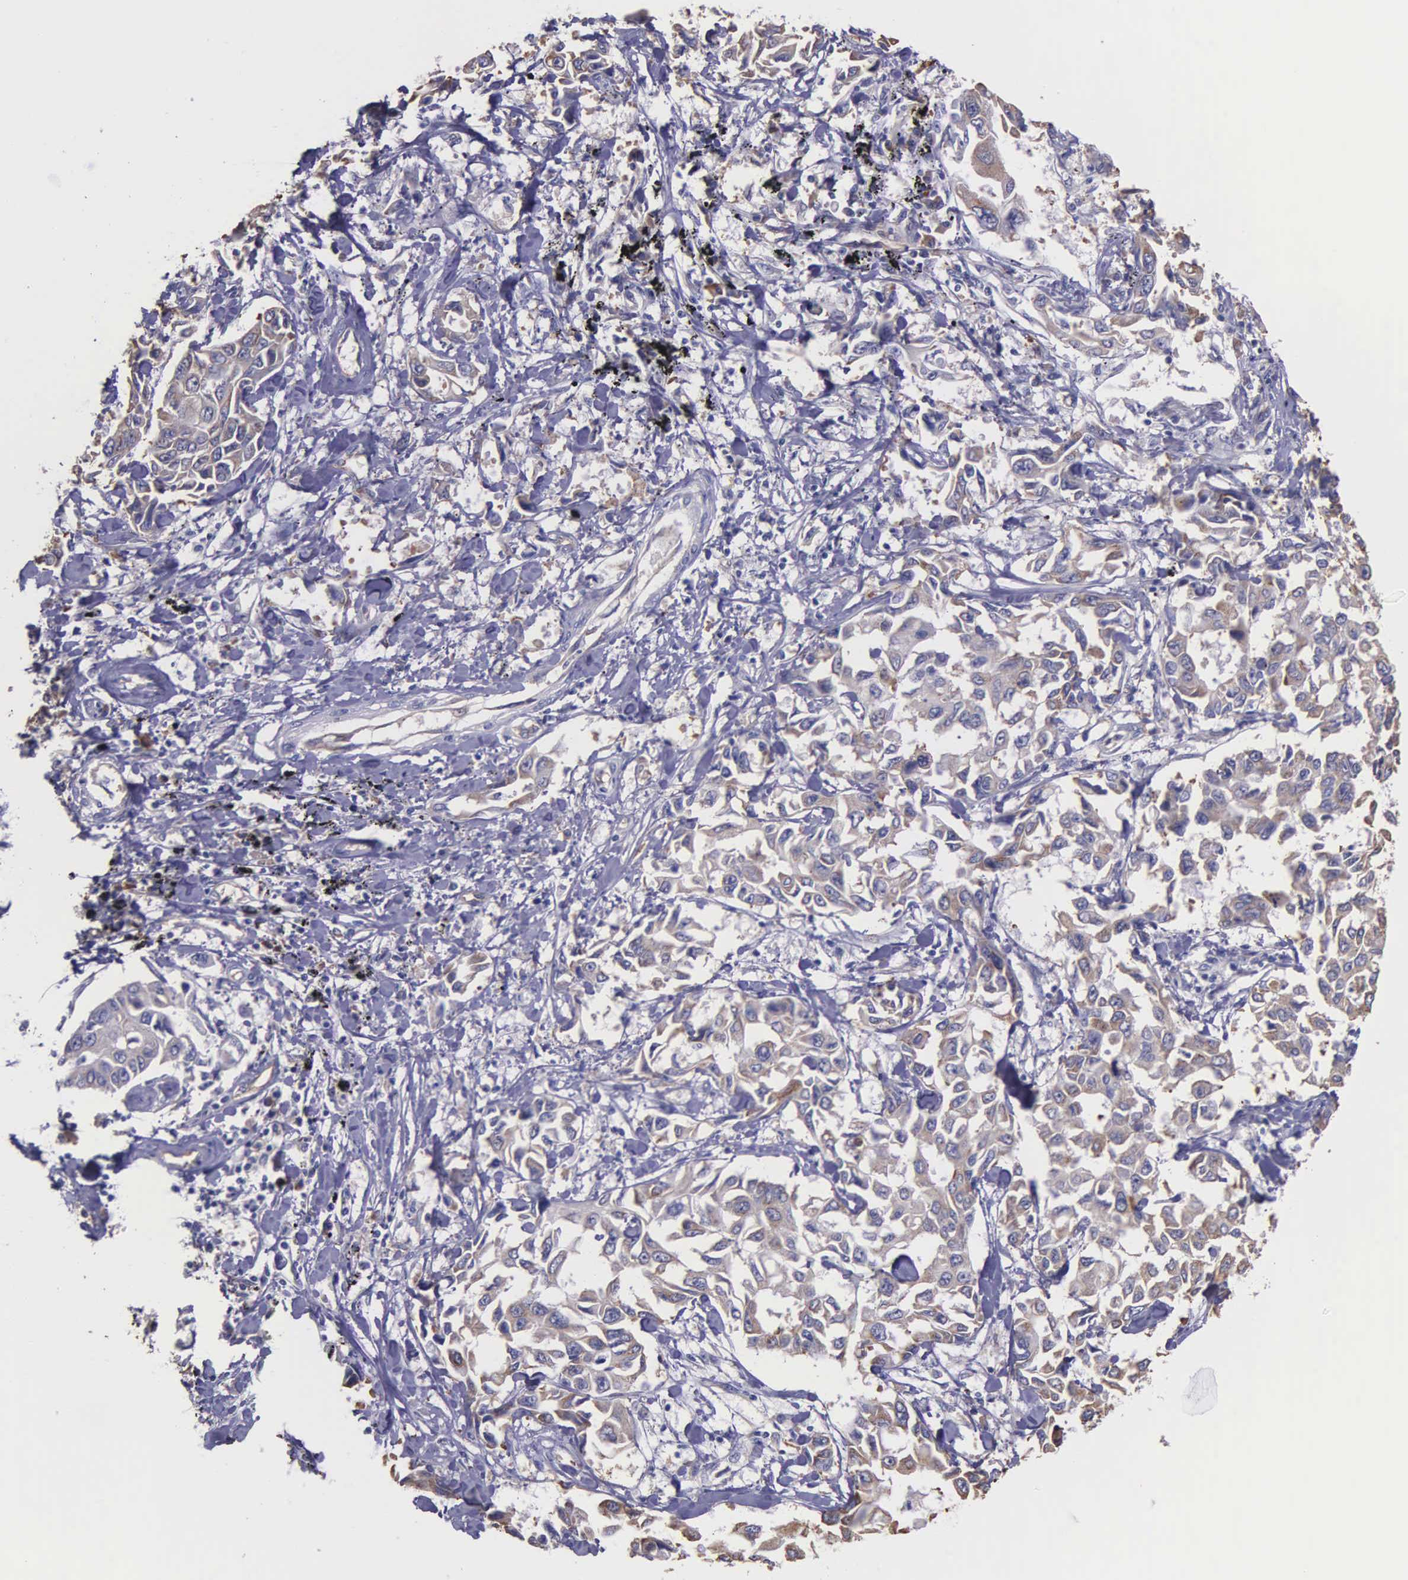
{"staining": {"intensity": "weak", "quantity": ">75%", "location": "cytoplasmic/membranous"}, "tissue": "lung cancer", "cell_type": "Tumor cells", "image_type": "cancer", "snomed": [{"axis": "morphology", "description": "Adenocarcinoma, NOS"}, {"axis": "topography", "description": "Lung"}], "caption": "Immunohistochemistry (IHC) (DAB (3,3'-diaminobenzidine)) staining of human lung cancer (adenocarcinoma) shows weak cytoplasmic/membranous protein staining in approximately >75% of tumor cells. (Brightfield microscopy of DAB IHC at high magnification).", "gene": "ZC3H12B", "patient": {"sex": "male", "age": 64}}